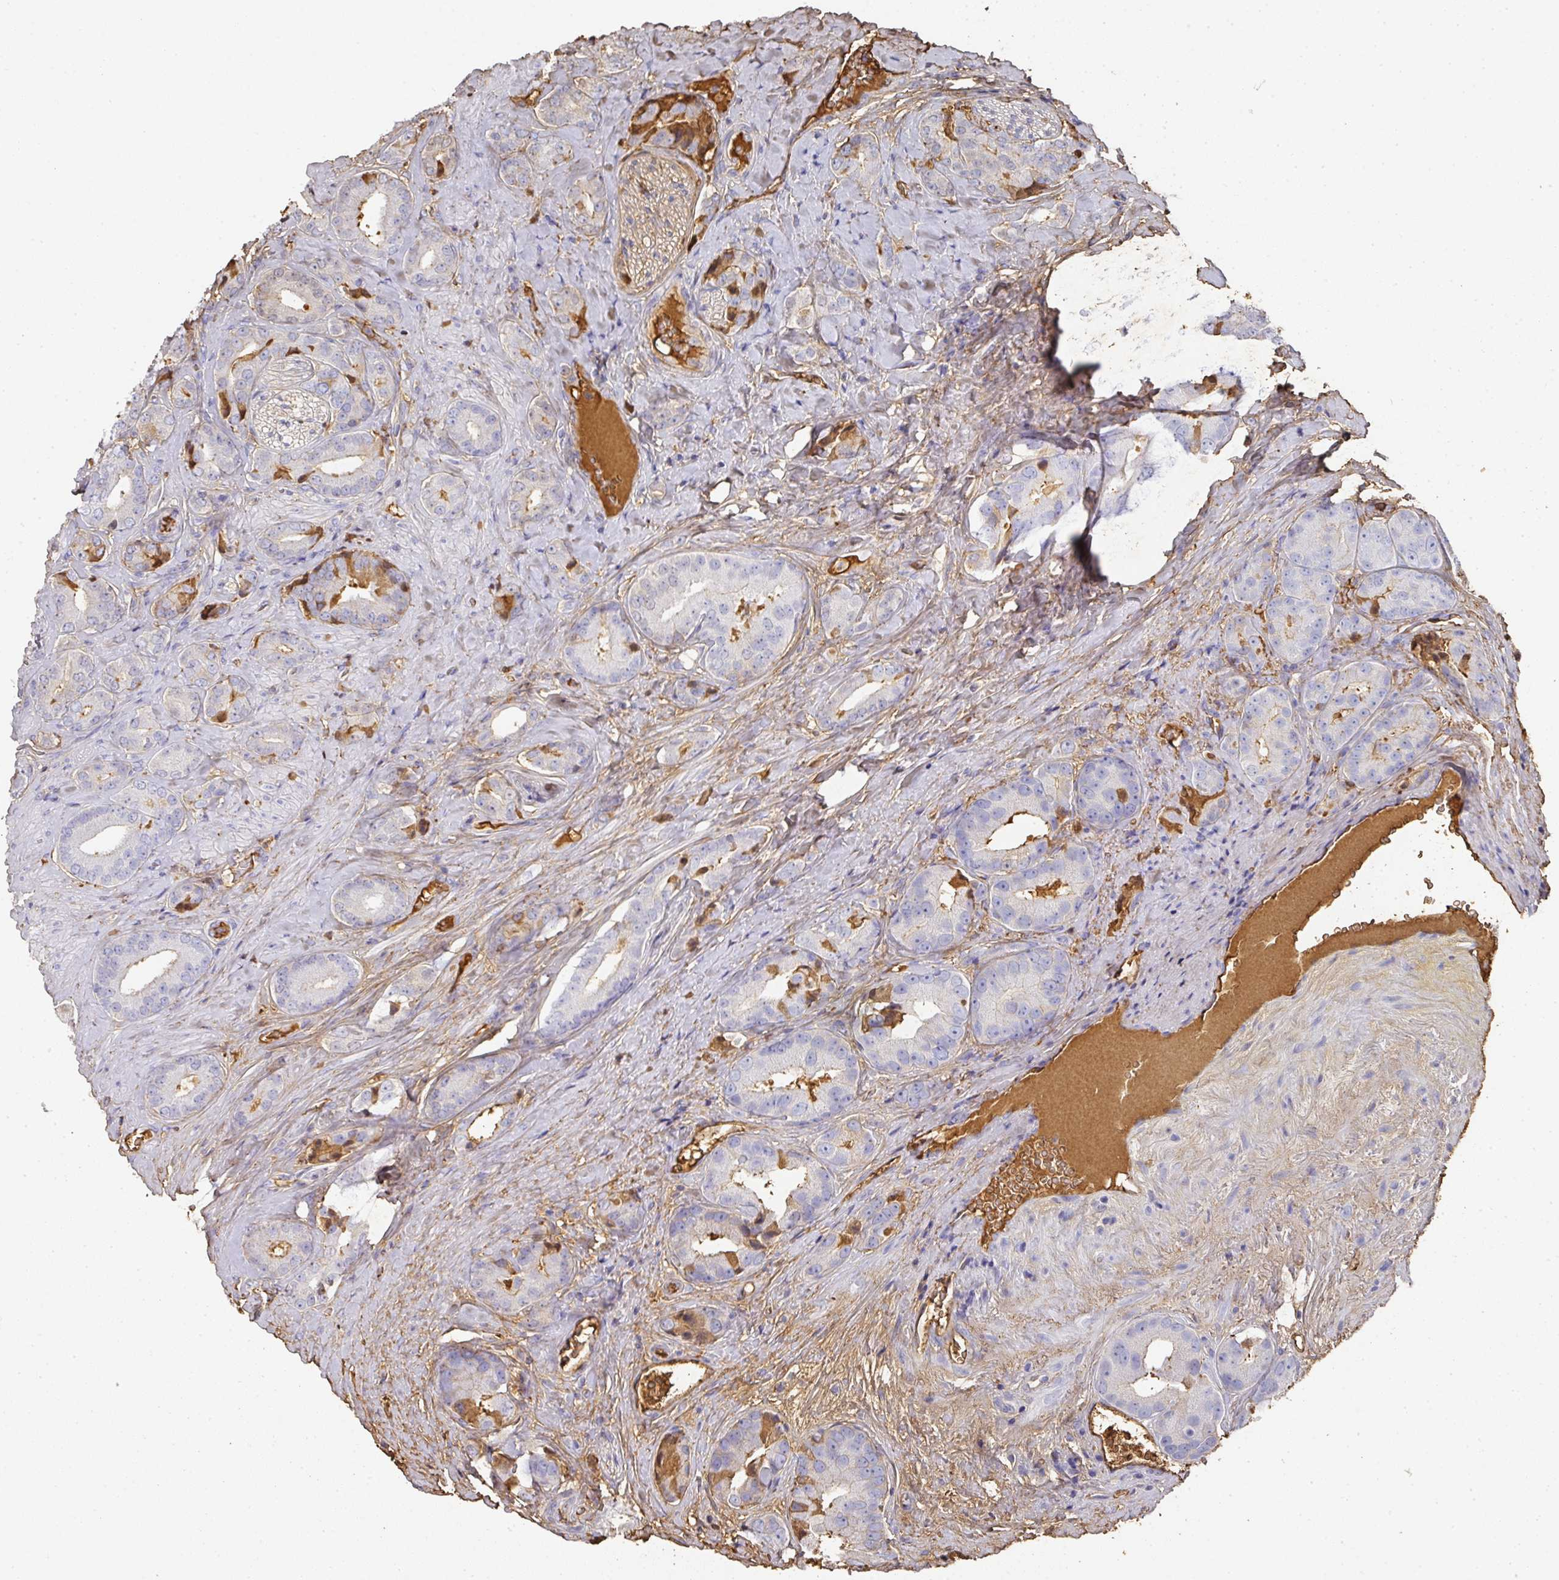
{"staining": {"intensity": "negative", "quantity": "none", "location": "none"}, "tissue": "prostate cancer", "cell_type": "Tumor cells", "image_type": "cancer", "snomed": [{"axis": "morphology", "description": "Adenocarcinoma, High grade"}, {"axis": "topography", "description": "Prostate"}], "caption": "The immunohistochemistry (IHC) photomicrograph has no significant expression in tumor cells of prostate cancer (adenocarcinoma (high-grade)) tissue.", "gene": "ALB", "patient": {"sex": "male", "age": 63}}